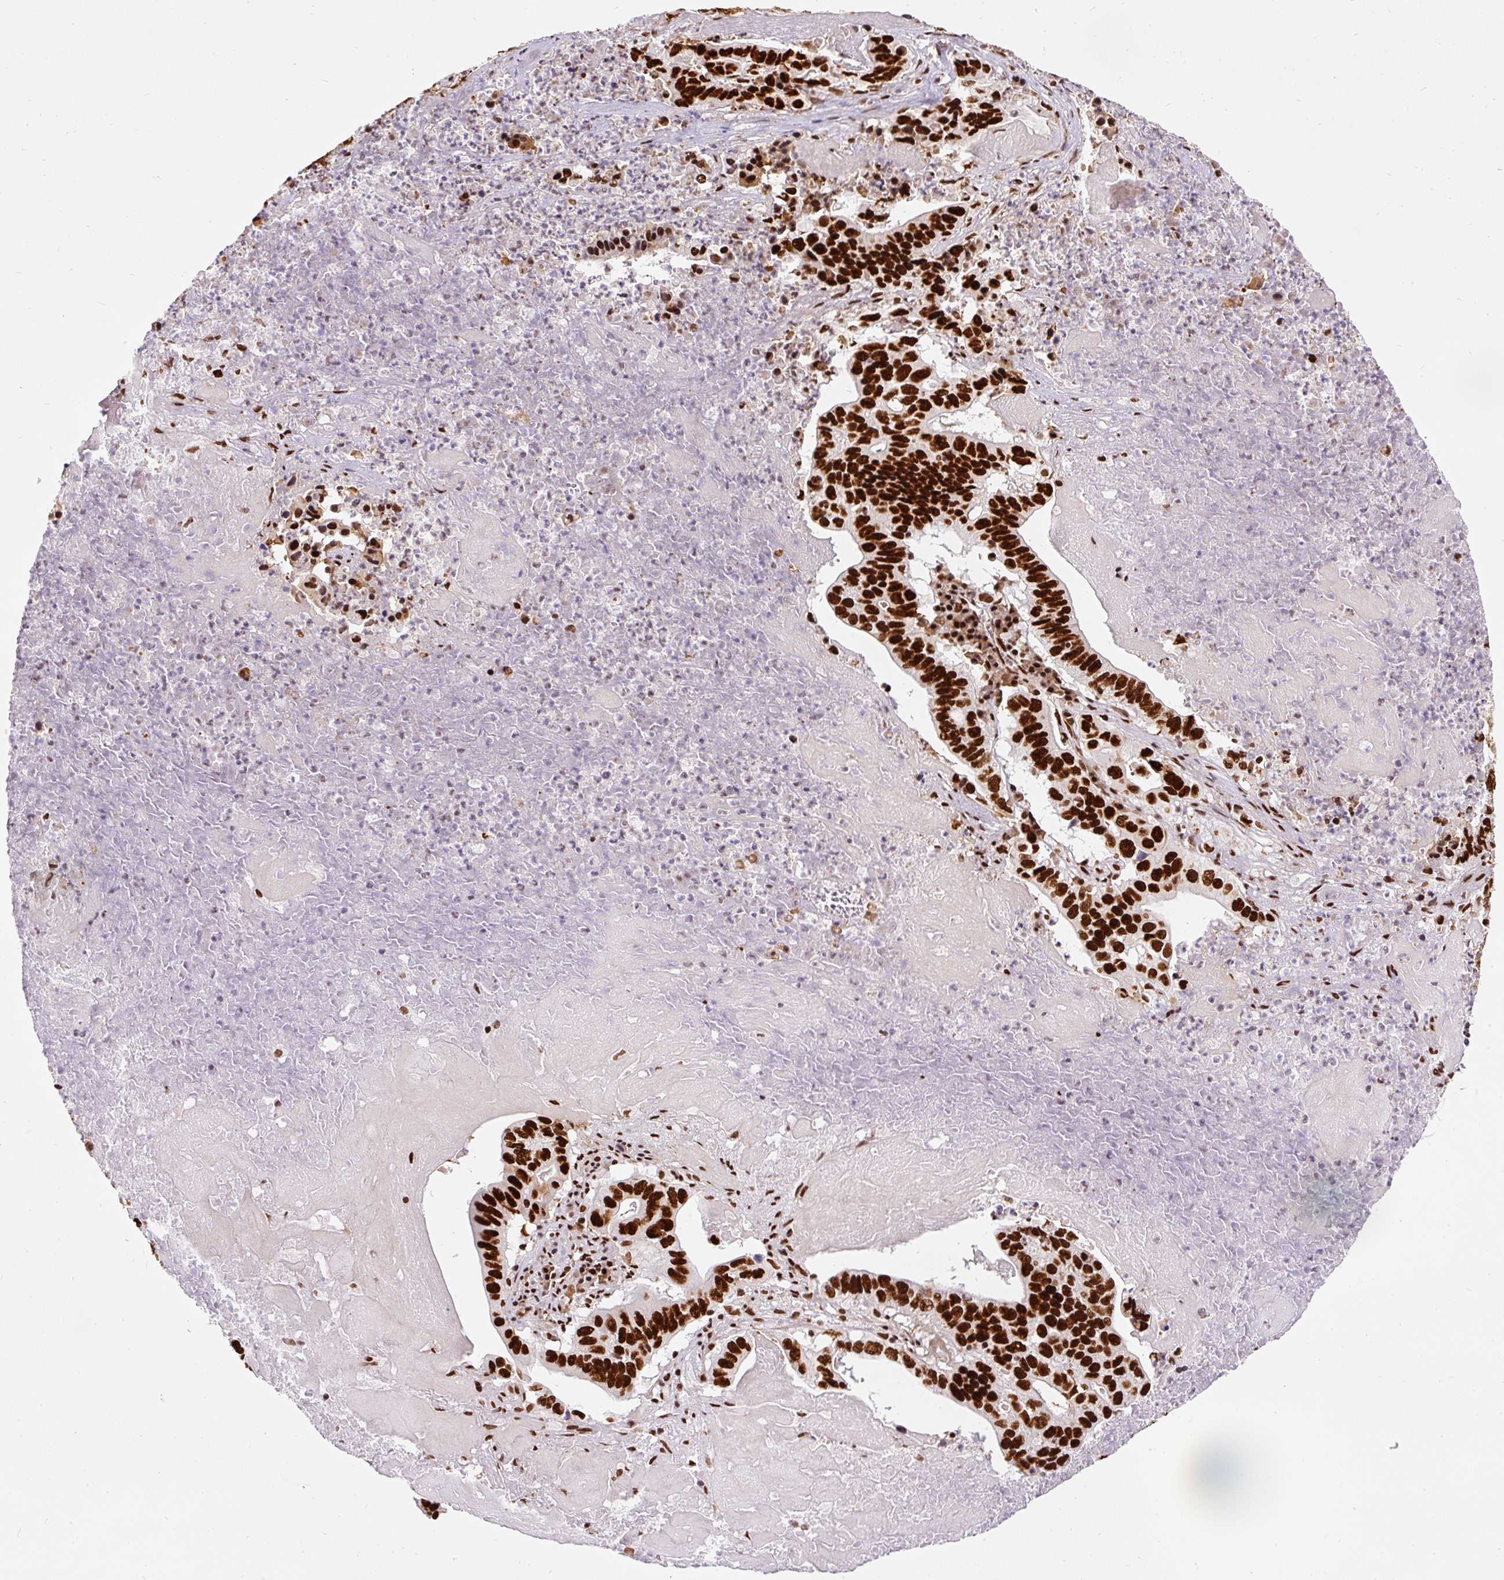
{"staining": {"intensity": "strong", "quantity": ">75%", "location": "nuclear"}, "tissue": "lung cancer", "cell_type": "Tumor cells", "image_type": "cancer", "snomed": [{"axis": "morphology", "description": "Adenocarcinoma, NOS"}, {"axis": "topography", "description": "Lung"}], "caption": "Immunohistochemical staining of lung cancer shows high levels of strong nuclear staining in about >75% of tumor cells.", "gene": "HNRNPC", "patient": {"sex": "female", "age": 60}}